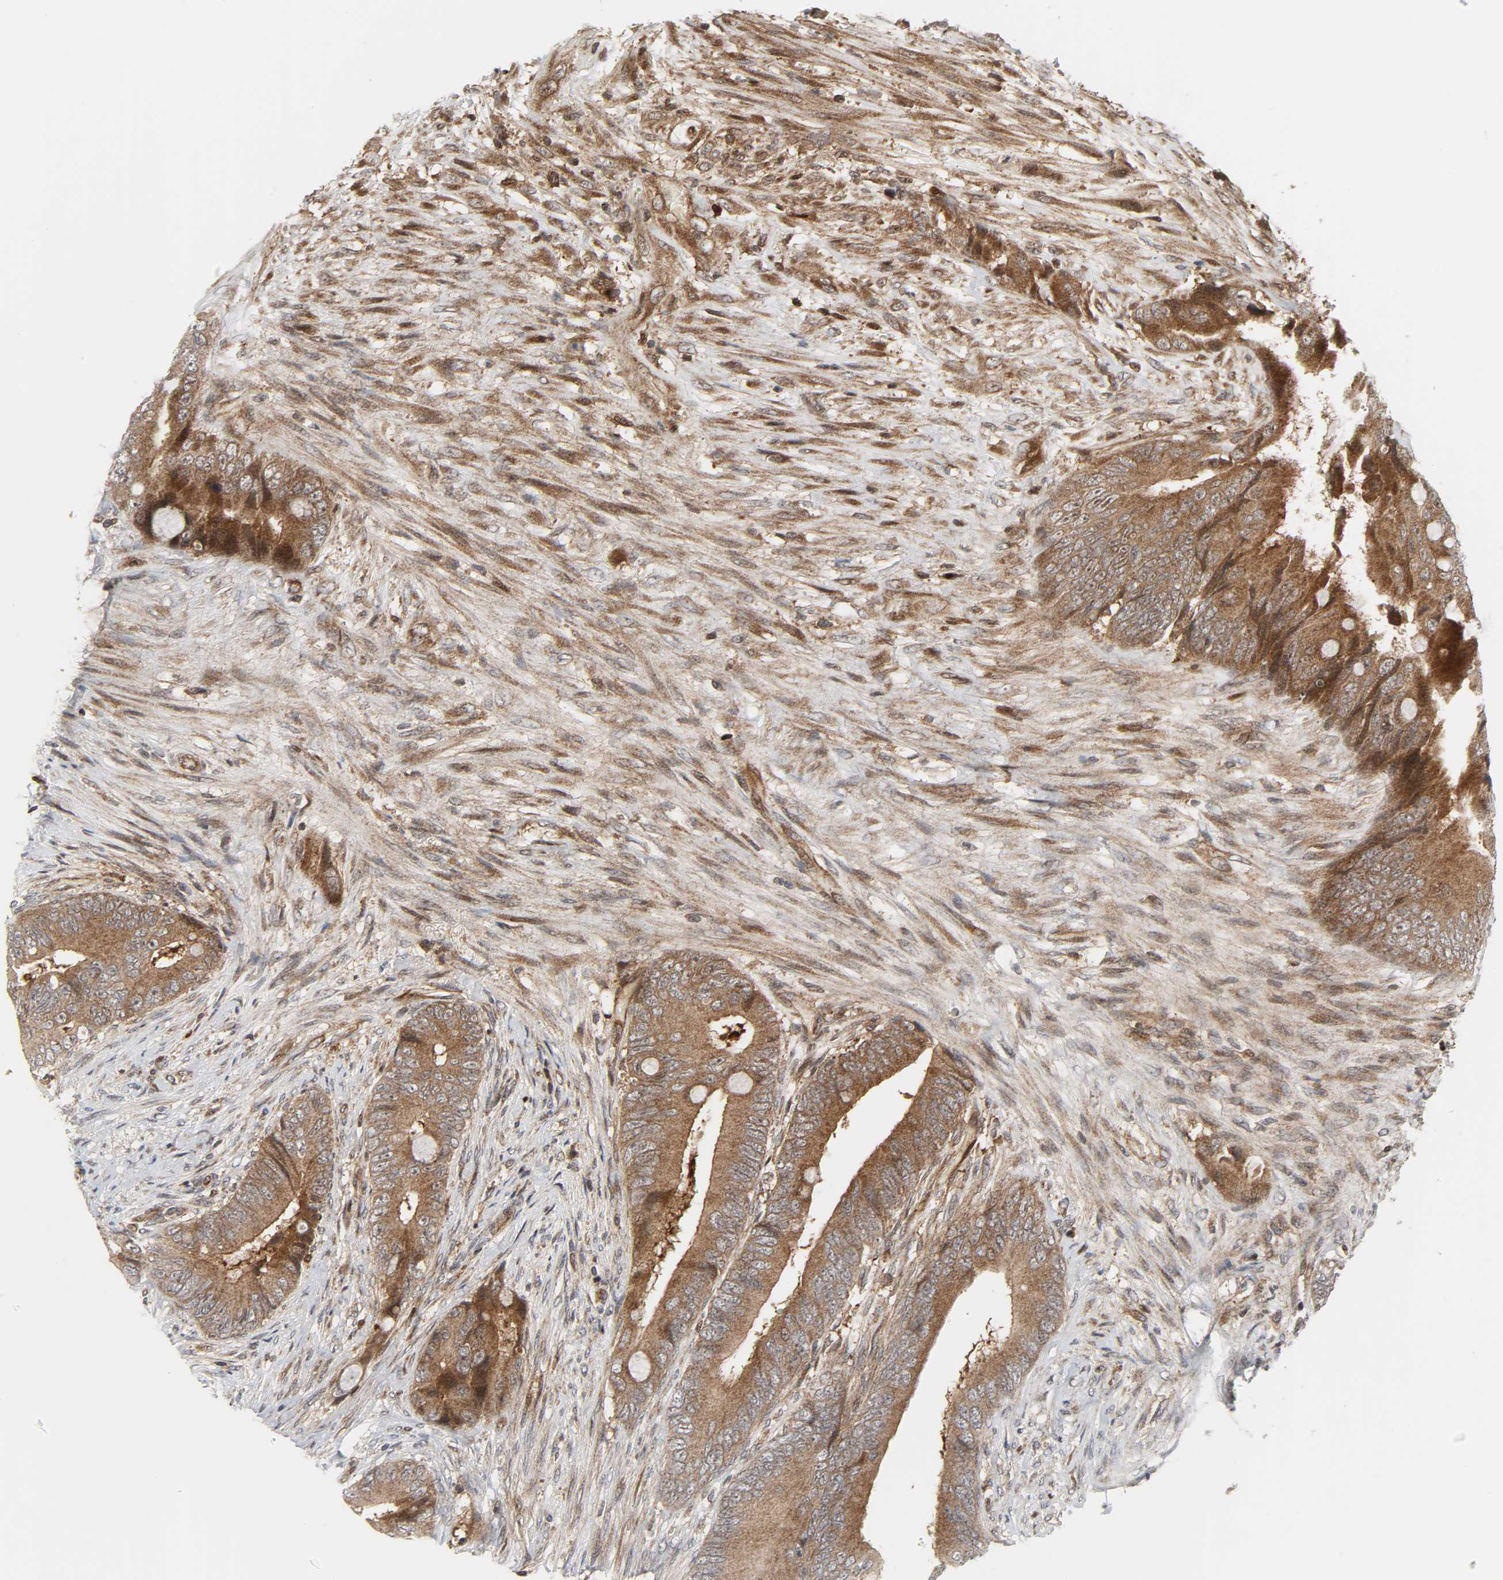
{"staining": {"intensity": "moderate", "quantity": ">75%", "location": "cytoplasmic/membranous"}, "tissue": "colorectal cancer", "cell_type": "Tumor cells", "image_type": "cancer", "snomed": [{"axis": "morphology", "description": "Adenocarcinoma, NOS"}, {"axis": "topography", "description": "Rectum"}], "caption": "Tumor cells display moderate cytoplasmic/membranous expression in approximately >75% of cells in colorectal adenocarcinoma.", "gene": "CHUK", "patient": {"sex": "female", "age": 77}}